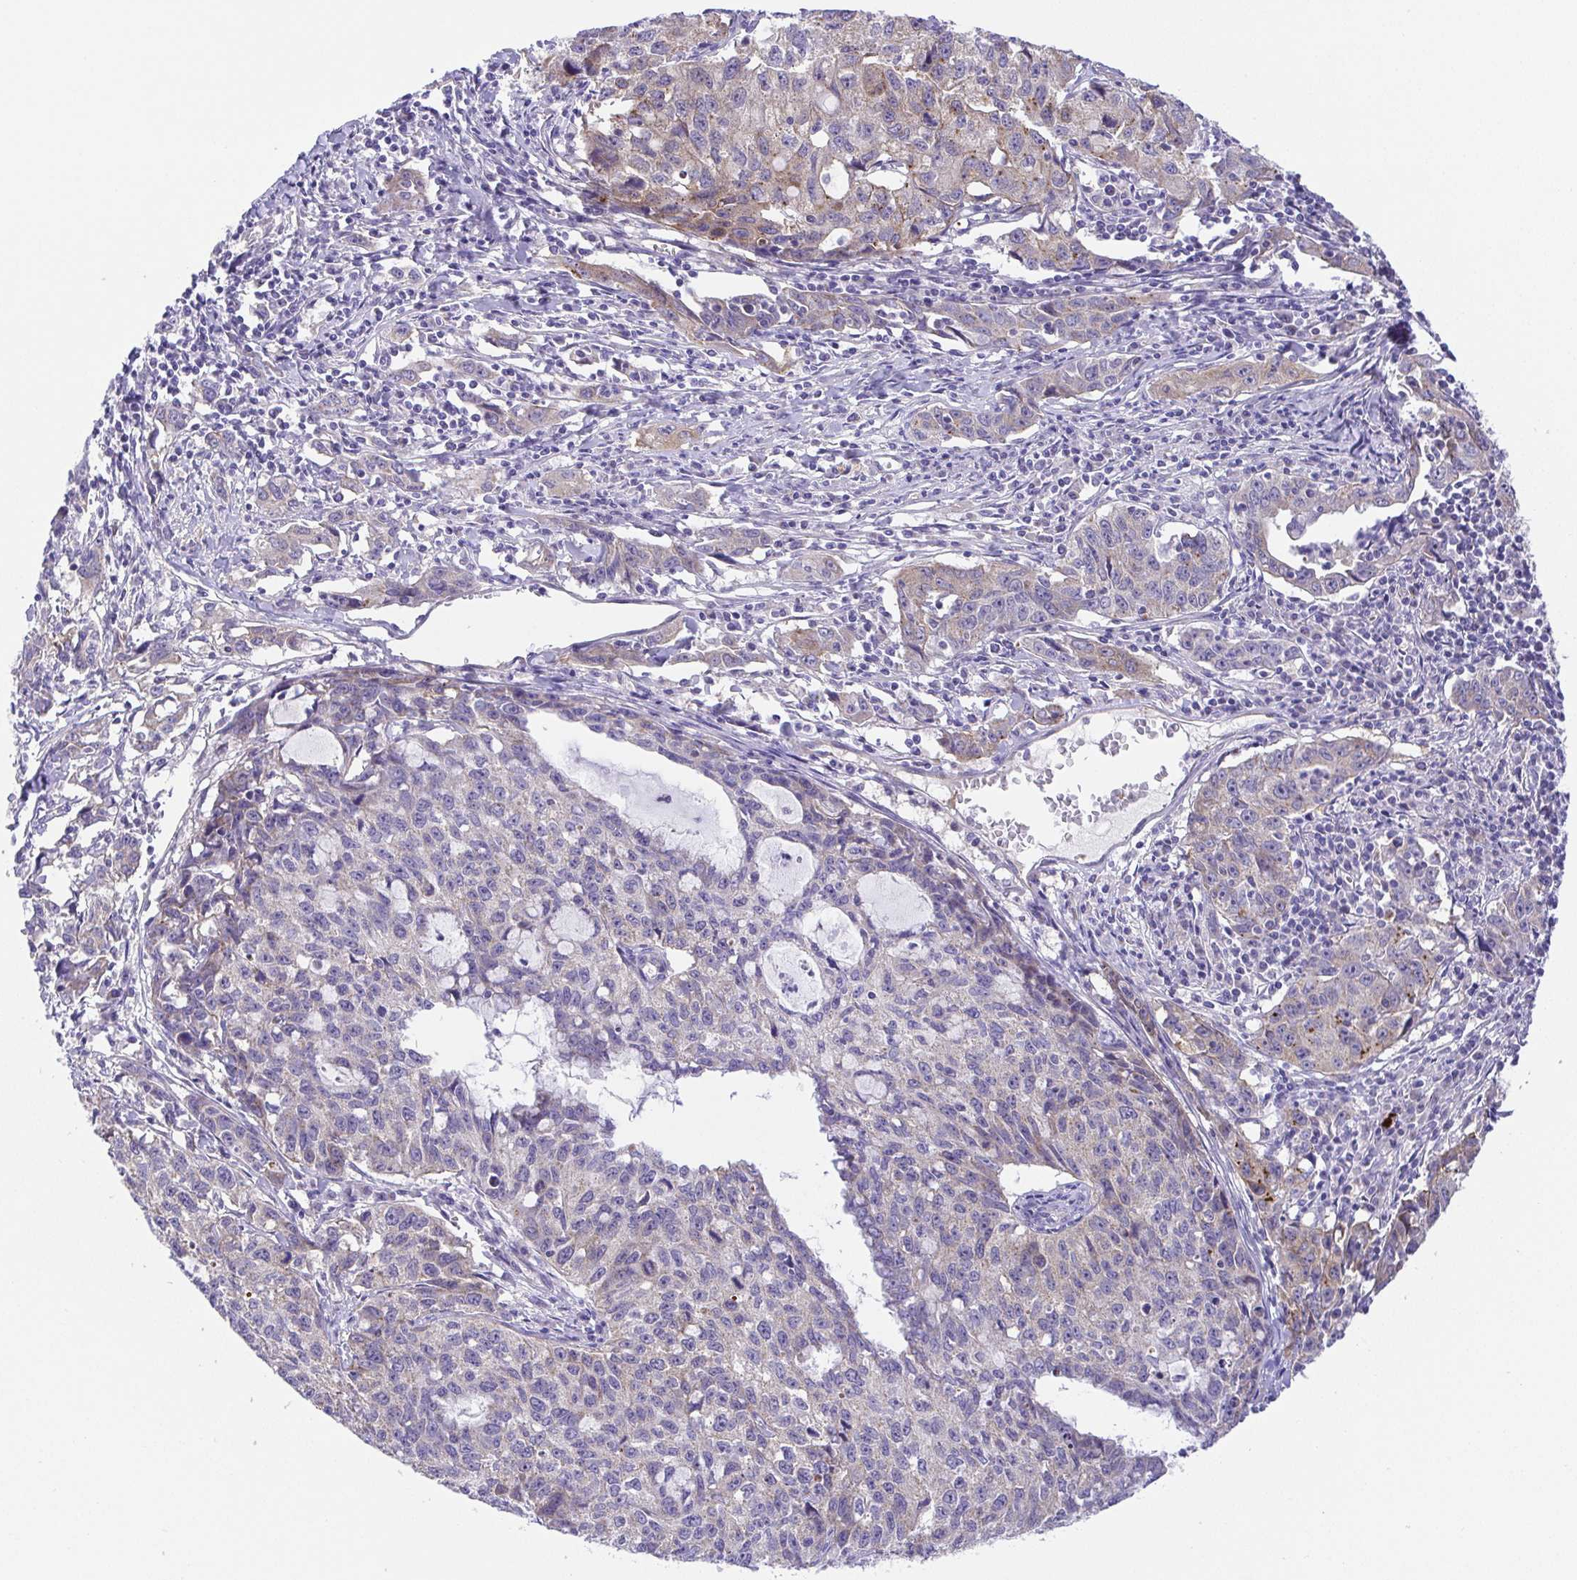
{"staining": {"intensity": "weak", "quantity": "25%-75%", "location": "cytoplasmic/membranous"}, "tissue": "cervical cancer", "cell_type": "Tumor cells", "image_type": "cancer", "snomed": [{"axis": "morphology", "description": "Squamous cell carcinoma, NOS"}, {"axis": "topography", "description": "Cervix"}], "caption": "IHC of cervical cancer (squamous cell carcinoma) reveals low levels of weak cytoplasmic/membranous expression in about 25%-75% of tumor cells.", "gene": "SLC13A1", "patient": {"sex": "female", "age": 28}}